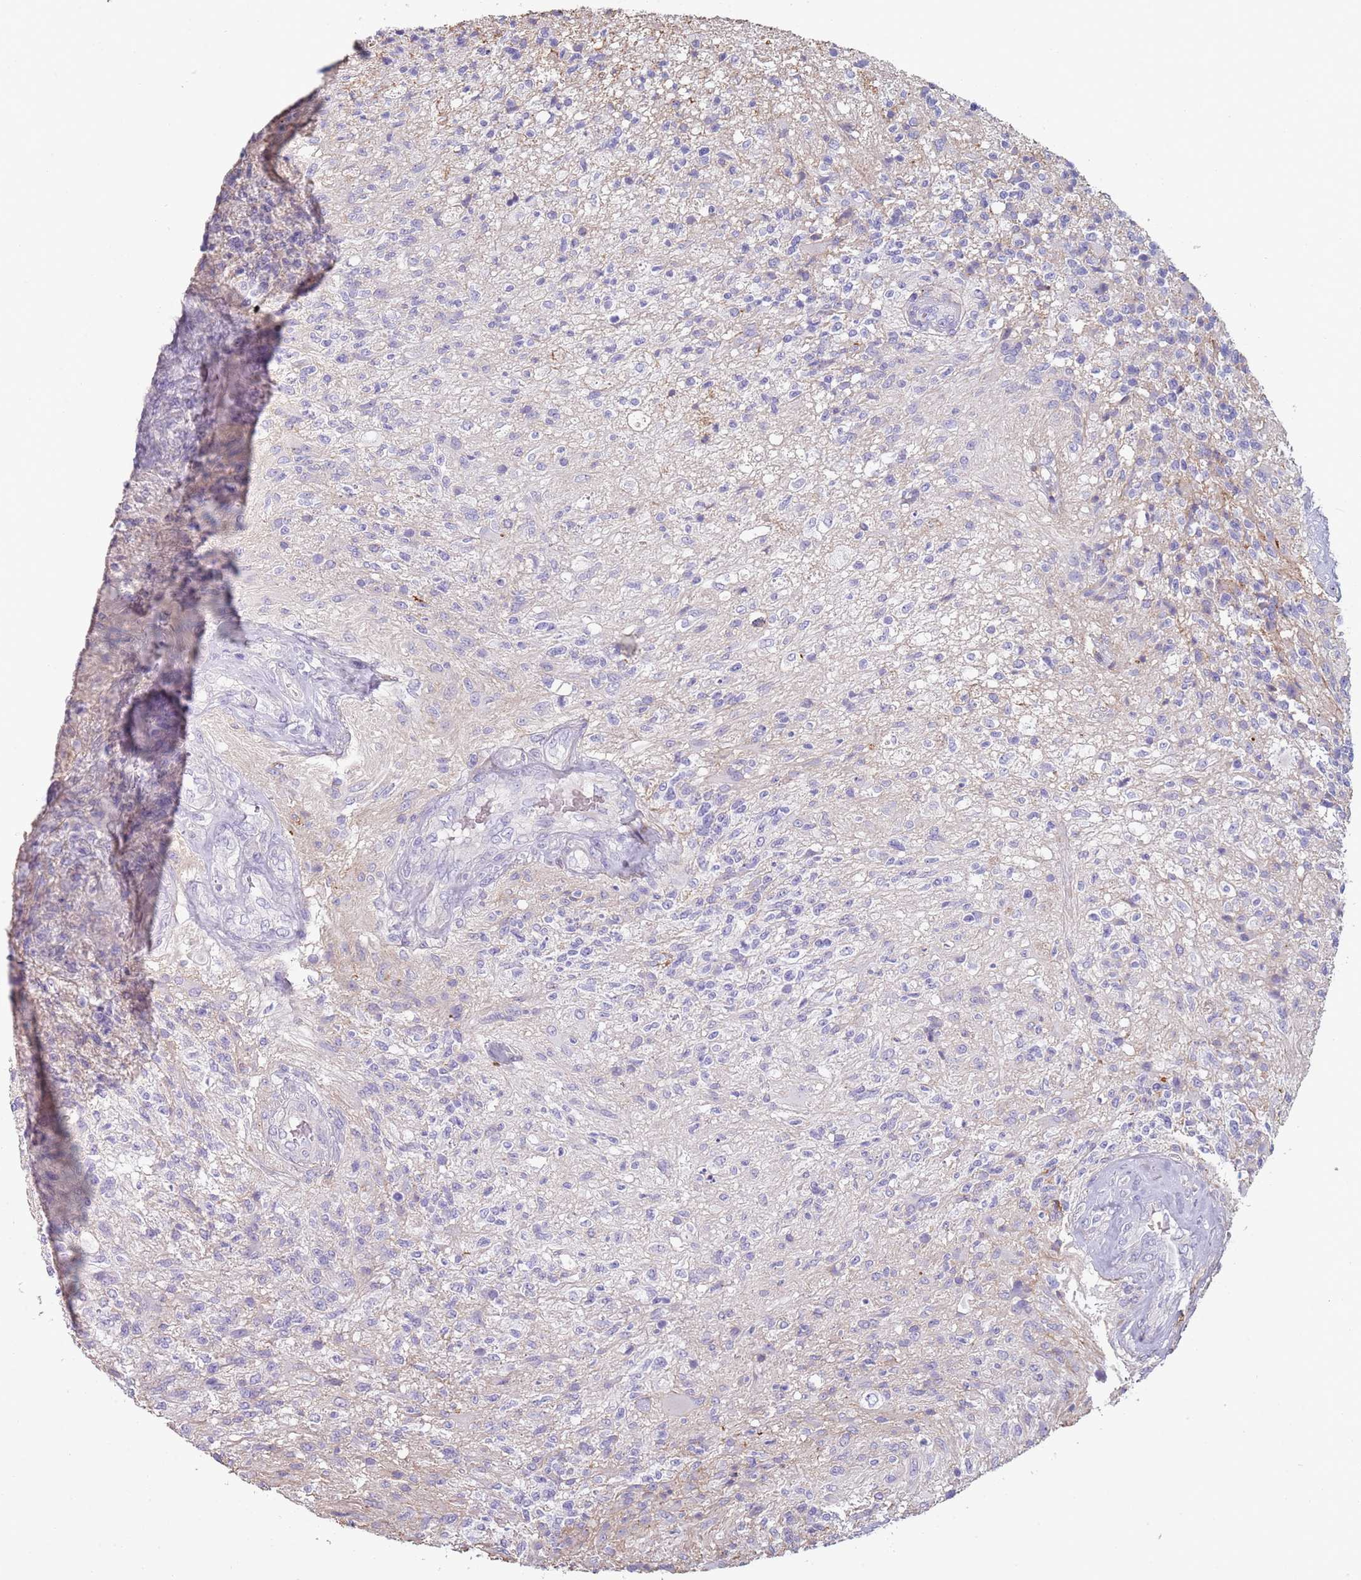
{"staining": {"intensity": "negative", "quantity": "none", "location": "none"}, "tissue": "glioma", "cell_type": "Tumor cells", "image_type": "cancer", "snomed": [{"axis": "morphology", "description": "Glioma, malignant, High grade"}, {"axis": "topography", "description": "Brain"}], "caption": "IHC of human glioma reveals no expression in tumor cells.", "gene": "NBPF3", "patient": {"sex": "male", "age": 56}}